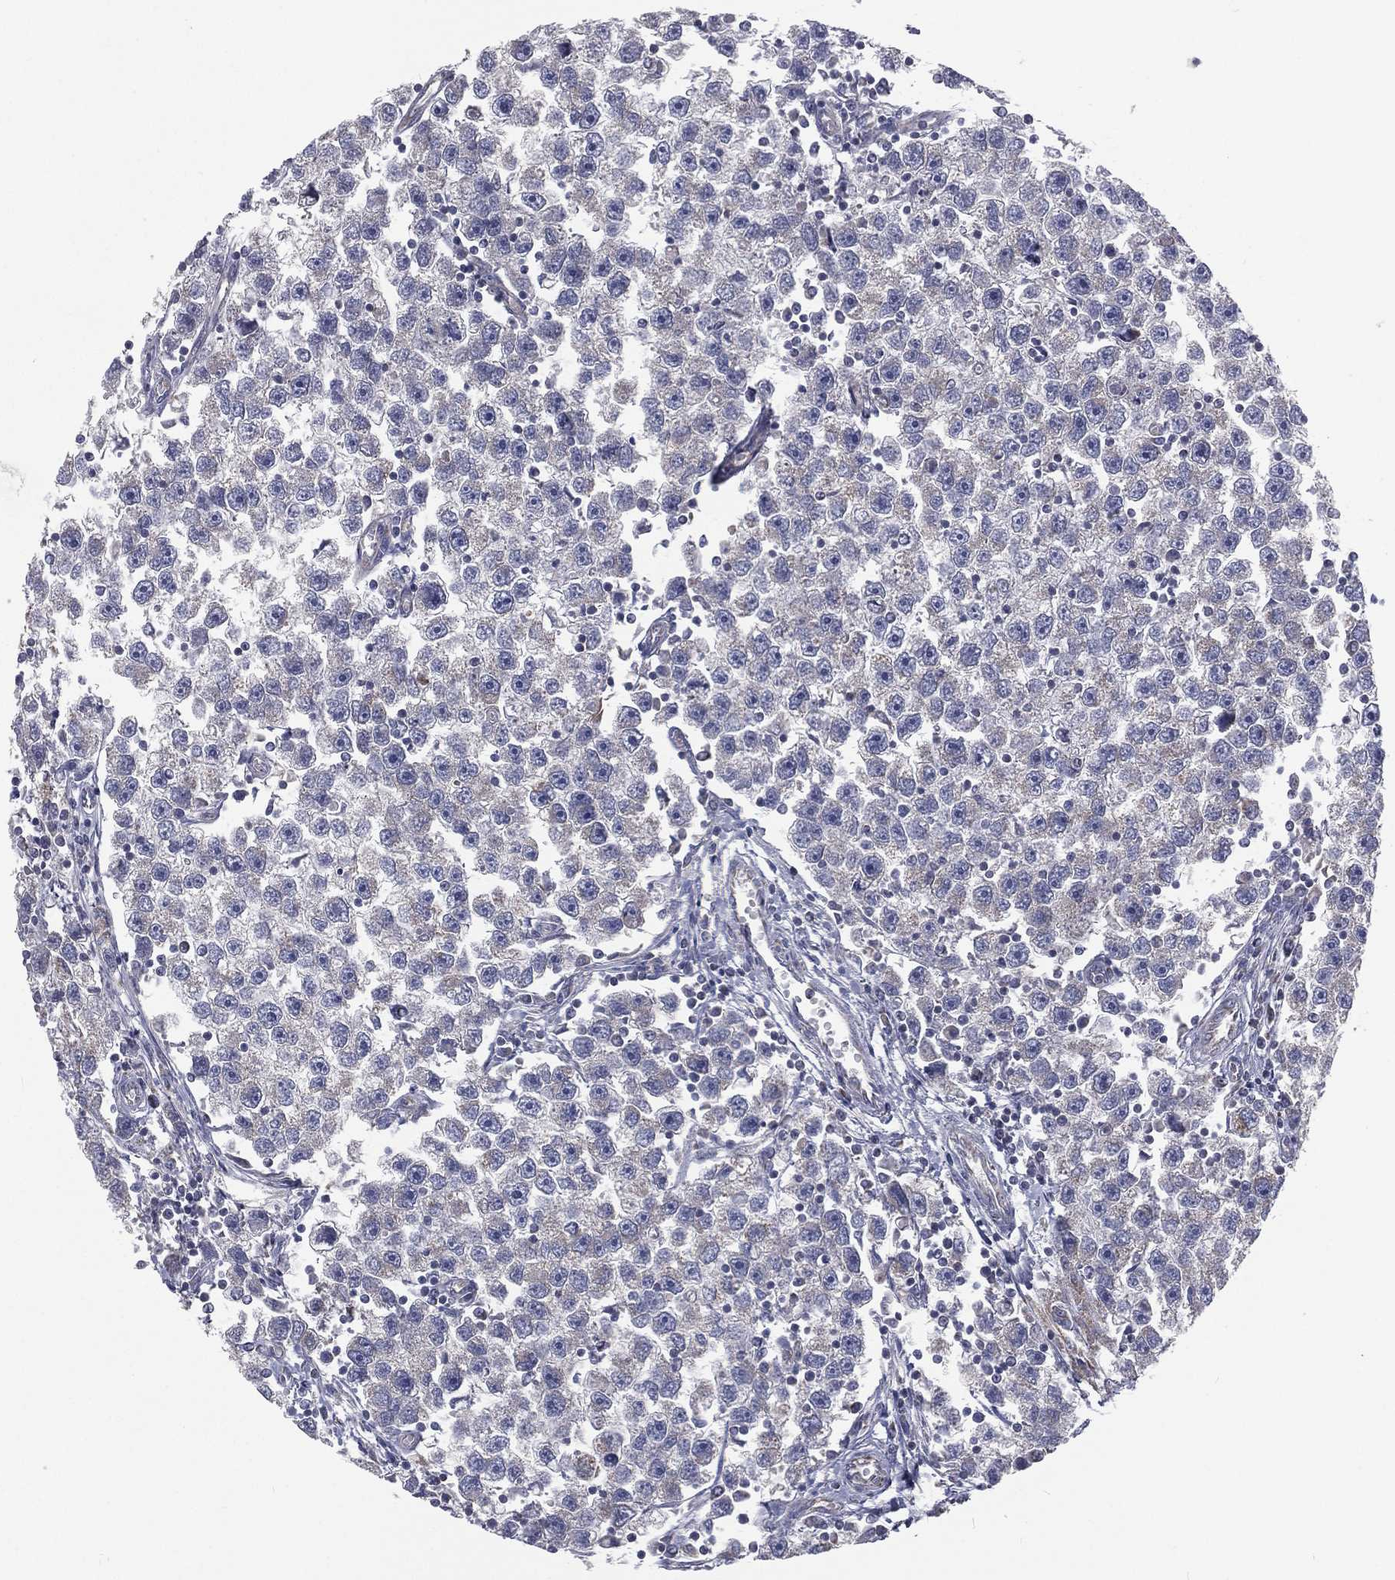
{"staining": {"intensity": "negative", "quantity": "none", "location": "none"}, "tissue": "testis cancer", "cell_type": "Tumor cells", "image_type": "cancer", "snomed": [{"axis": "morphology", "description": "Seminoma, NOS"}, {"axis": "topography", "description": "Testis"}], "caption": "This is a histopathology image of immunohistochemistry (IHC) staining of testis cancer (seminoma), which shows no expression in tumor cells.", "gene": "HADH", "patient": {"sex": "male", "age": 30}}